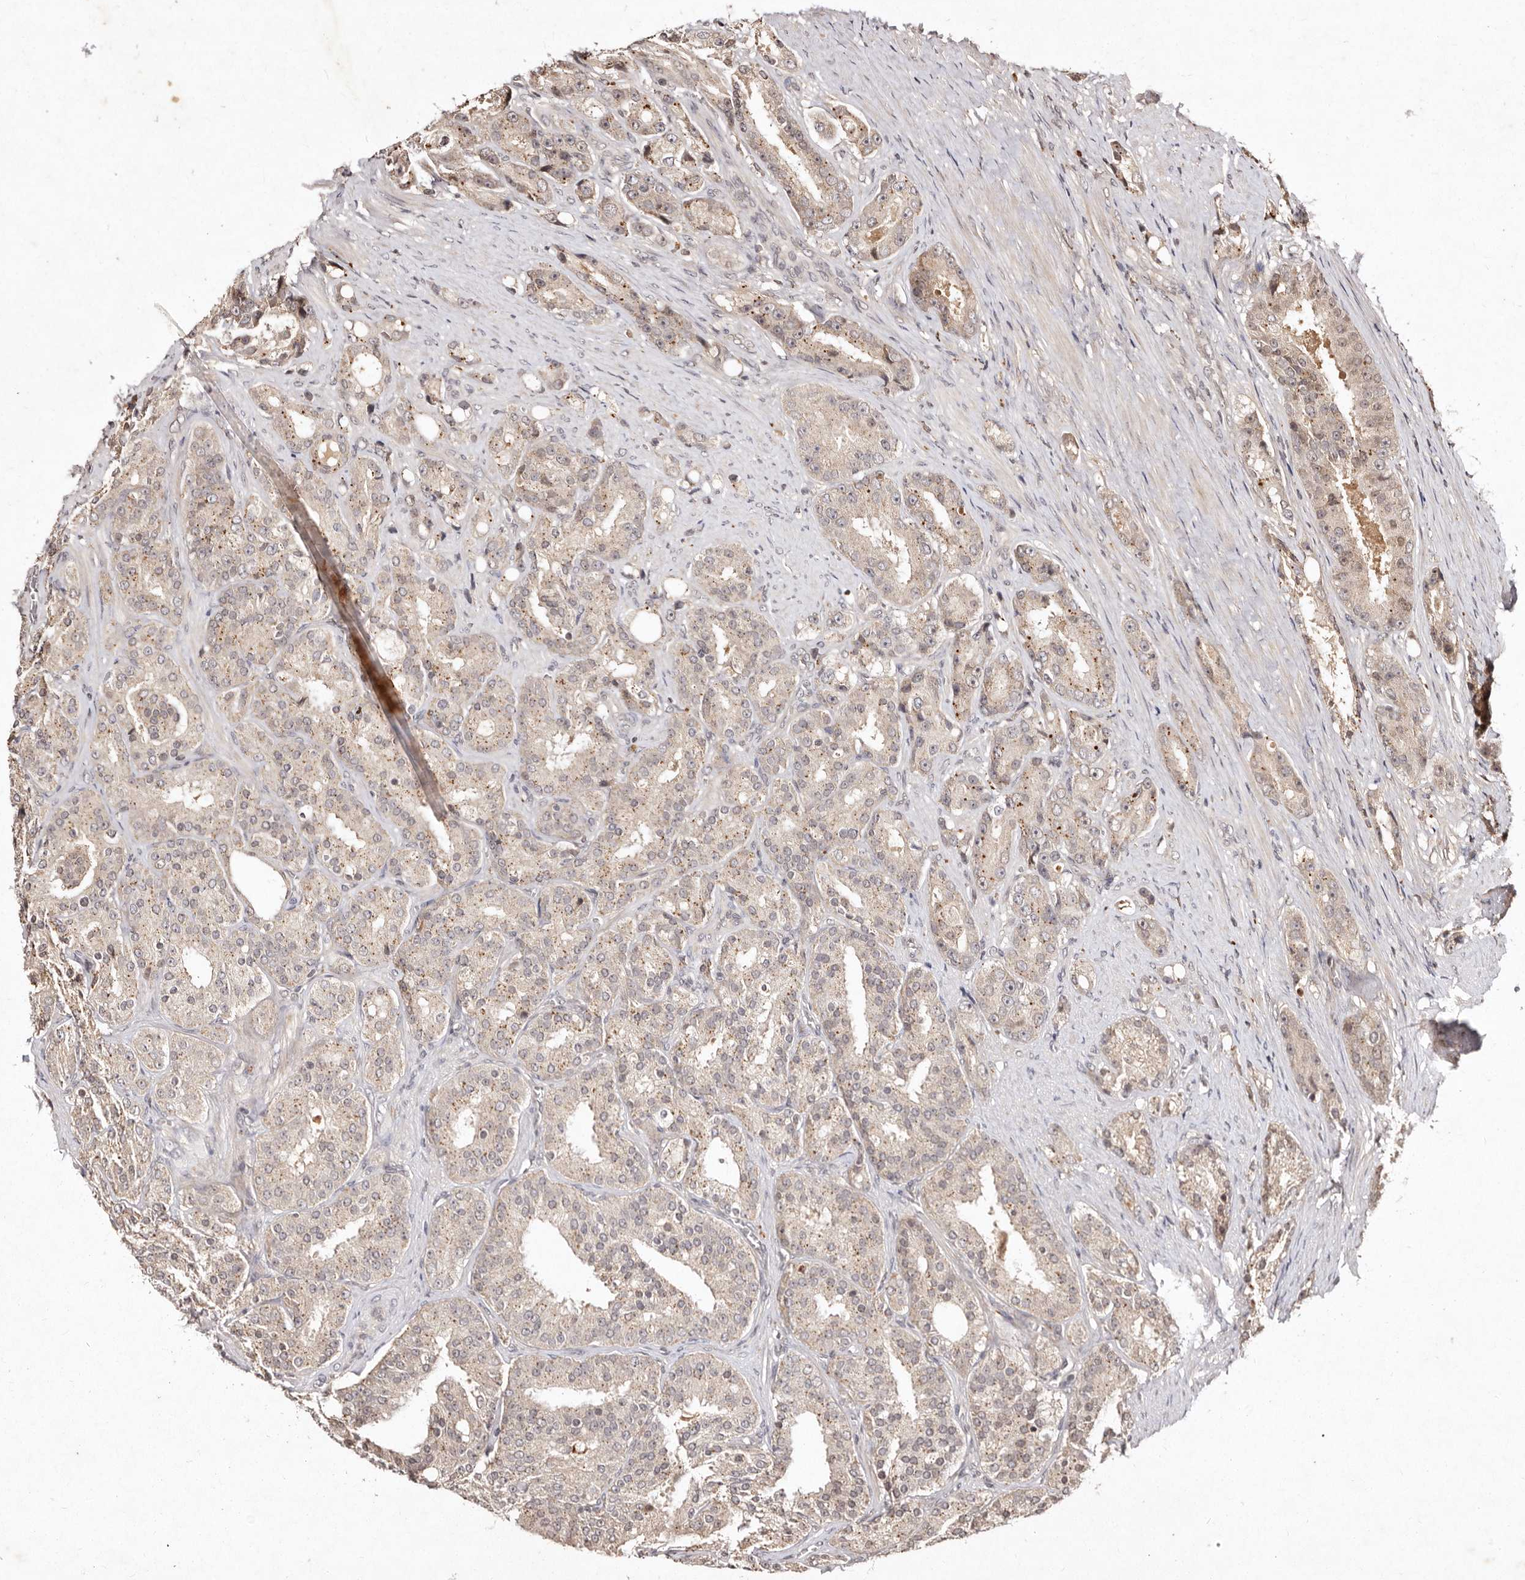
{"staining": {"intensity": "weak", "quantity": "<25%", "location": "cytoplasmic/membranous"}, "tissue": "prostate cancer", "cell_type": "Tumor cells", "image_type": "cancer", "snomed": [{"axis": "morphology", "description": "Adenocarcinoma, High grade"}, {"axis": "topography", "description": "Prostate"}], "caption": "An image of human prostate cancer (high-grade adenocarcinoma) is negative for staining in tumor cells.", "gene": "LCORL", "patient": {"sex": "male", "age": 60}}